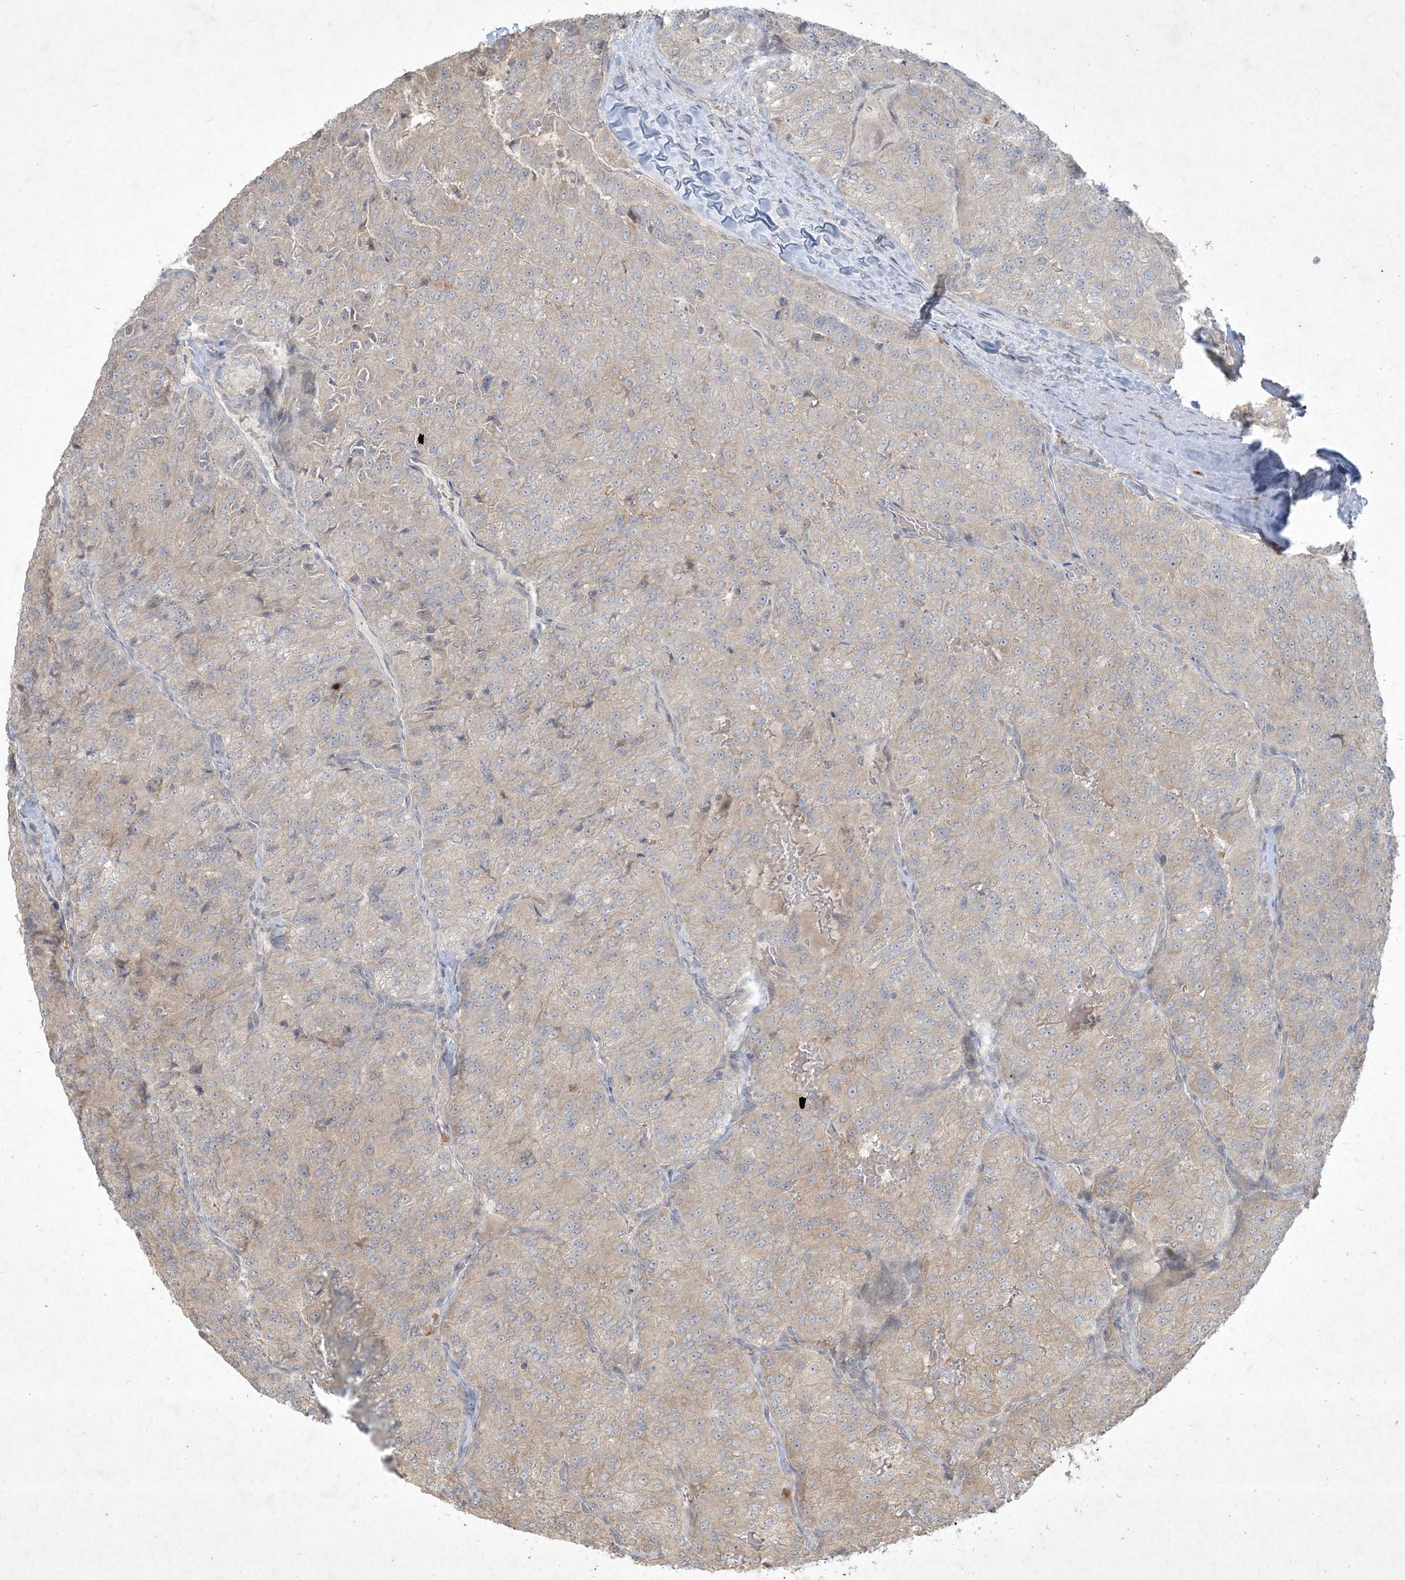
{"staining": {"intensity": "weak", "quantity": "<25%", "location": "cytoplasmic/membranous"}, "tissue": "renal cancer", "cell_type": "Tumor cells", "image_type": "cancer", "snomed": [{"axis": "morphology", "description": "Adenocarcinoma, NOS"}, {"axis": "topography", "description": "Kidney"}], "caption": "Protein analysis of renal cancer (adenocarcinoma) reveals no significant positivity in tumor cells. (Stains: DAB immunohistochemistry with hematoxylin counter stain, Microscopy: brightfield microscopy at high magnification).", "gene": "NRBP2", "patient": {"sex": "female", "age": 63}}